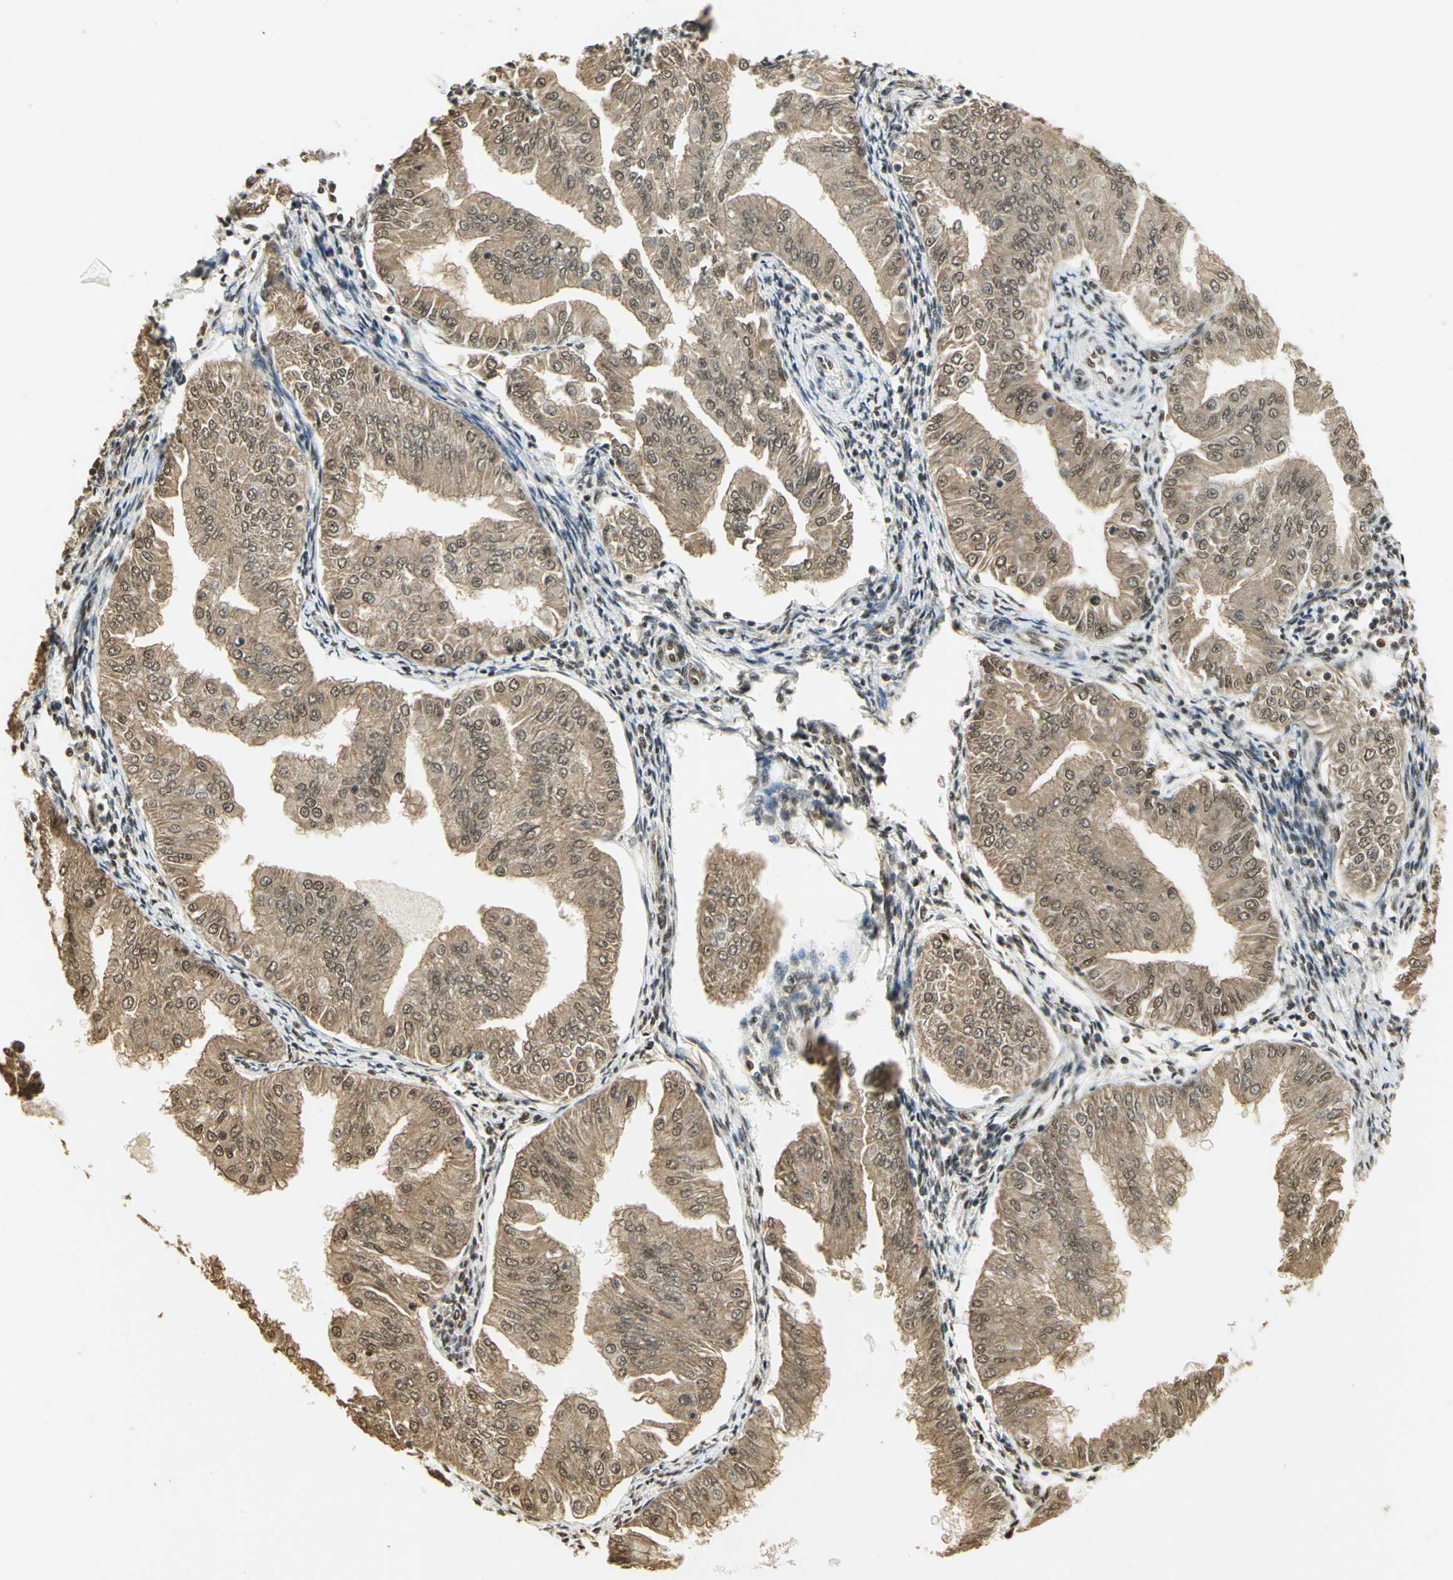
{"staining": {"intensity": "moderate", "quantity": ">75%", "location": "cytoplasmic/membranous,nuclear"}, "tissue": "endometrial cancer", "cell_type": "Tumor cells", "image_type": "cancer", "snomed": [{"axis": "morphology", "description": "Adenocarcinoma, NOS"}, {"axis": "topography", "description": "Endometrium"}], "caption": "Endometrial cancer was stained to show a protein in brown. There is medium levels of moderate cytoplasmic/membranous and nuclear staining in about >75% of tumor cells. (brown staining indicates protein expression, while blue staining denotes nuclei).", "gene": "SET", "patient": {"sex": "female", "age": 53}}